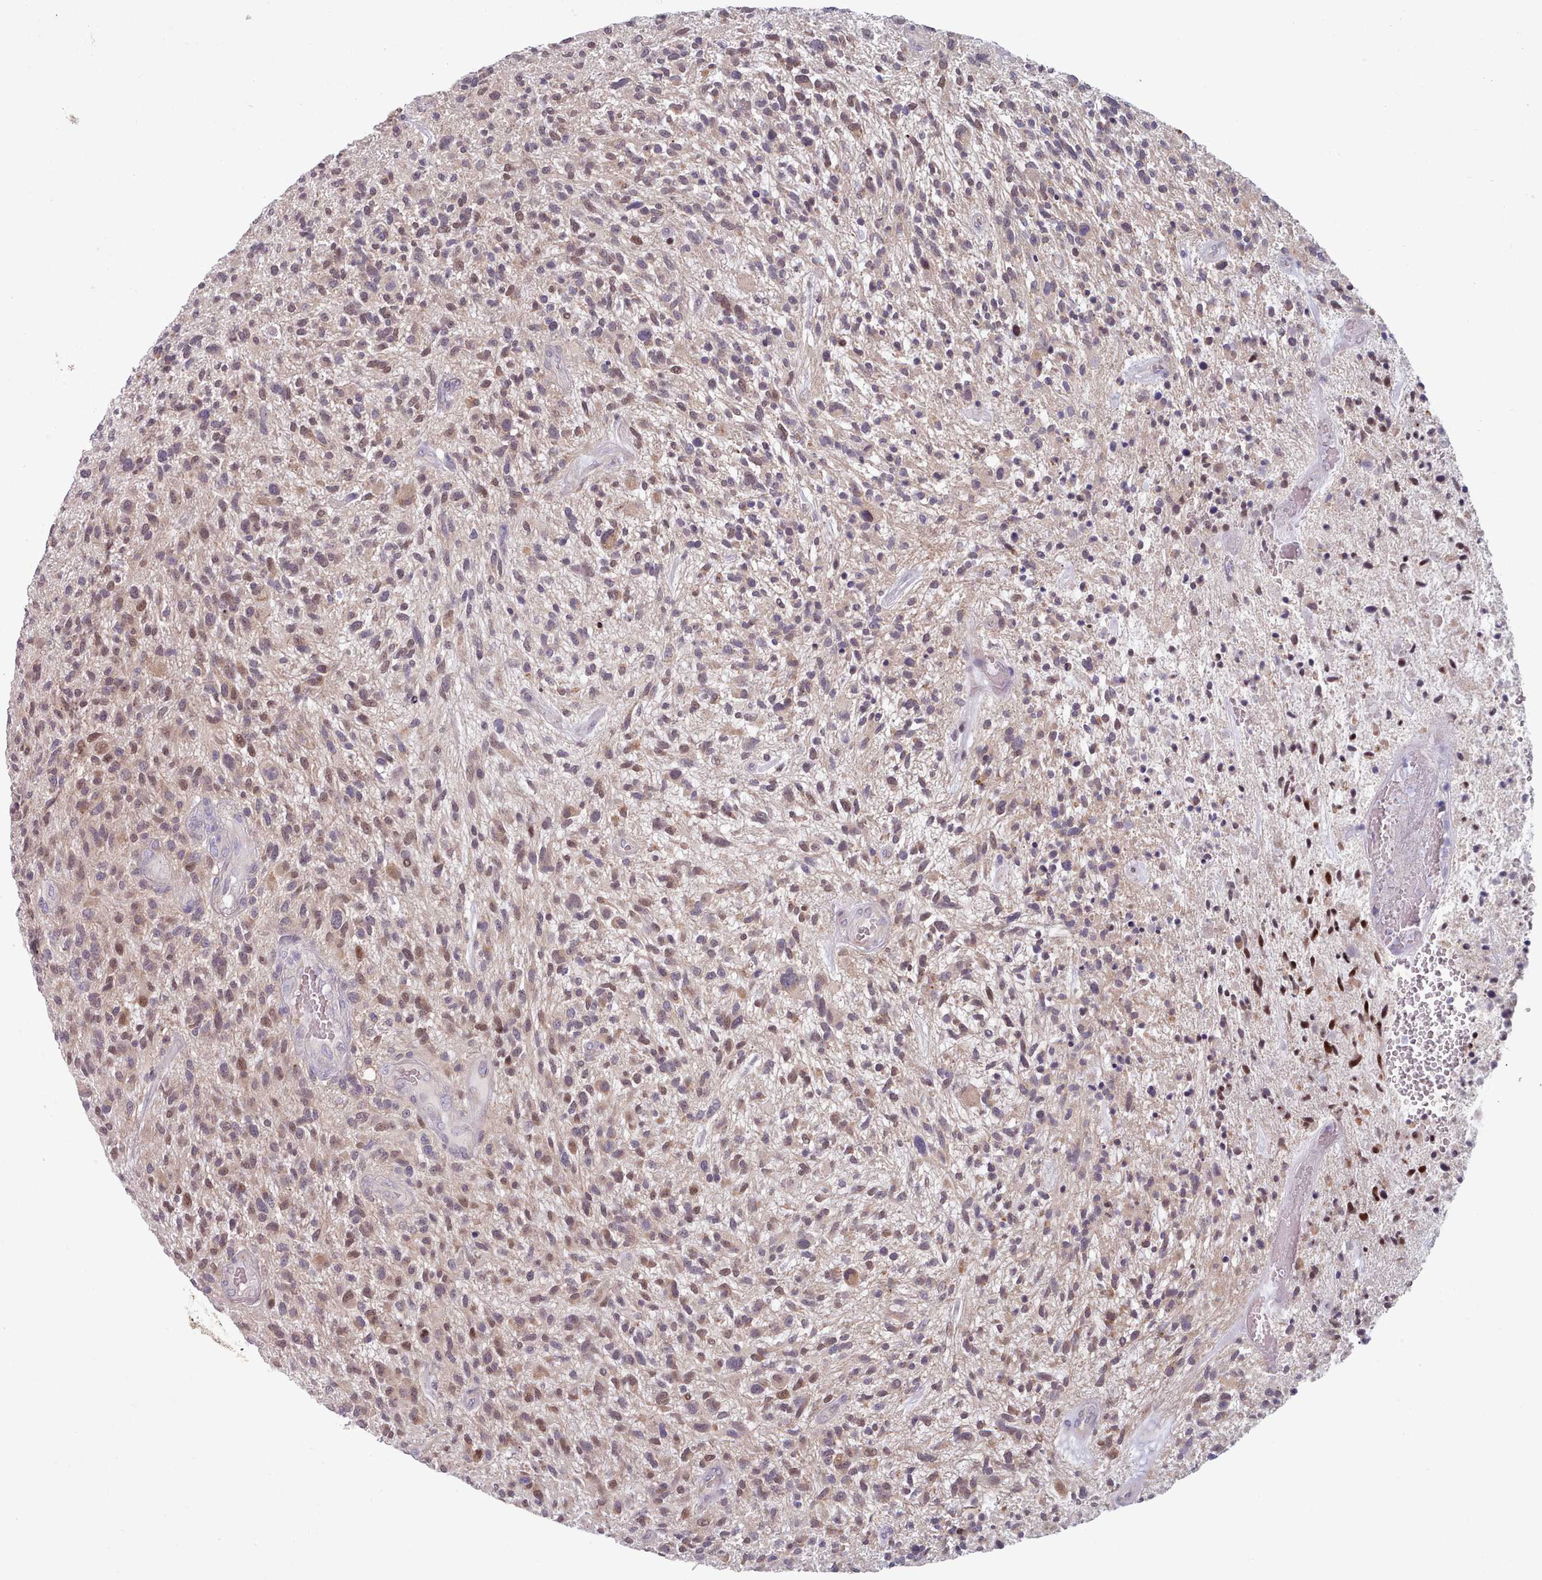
{"staining": {"intensity": "moderate", "quantity": "25%-75%", "location": "cytoplasmic/membranous,nuclear"}, "tissue": "glioma", "cell_type": "Tumor cells", "image_type": "cancer", "snomed": [{"axis": "morphology", "description": "Glioma, malignant, High grade"}, {"axis": "topography", "description": "Brain"}], "caption": "Immunohistochemistry (IHC) histopathology image of glioma stained for a protein (brown), which demonstrates medium levels of moderate cytoplasmic/membranous and nuclear staining in about 25%-75% of tumor cells.", "gene": "CLNS1A", "patient": {"sex": "male", "age": 47}}